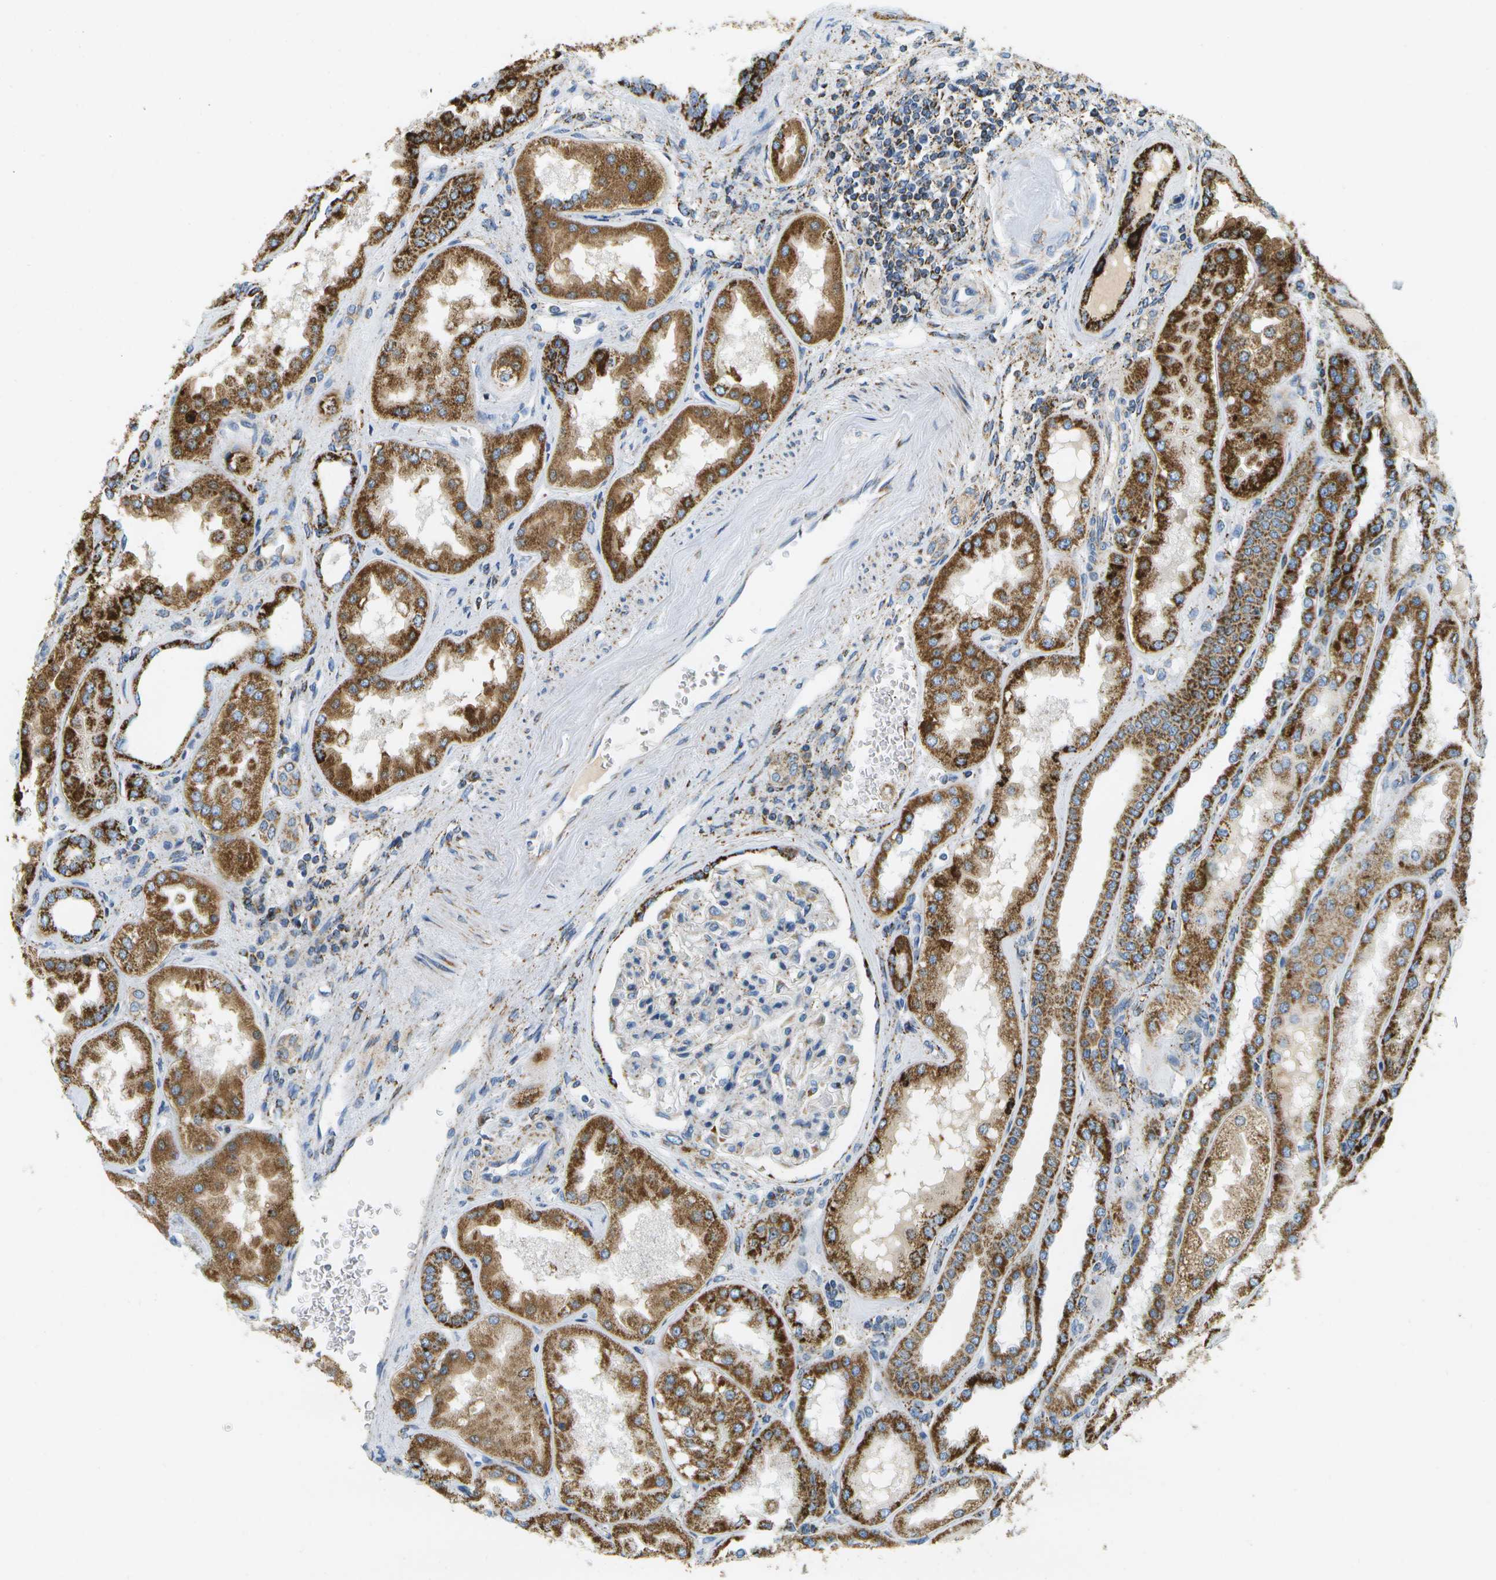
{"staining": {"intensity": "negative", "quantity": "none", "location": "none"}, "tissue": "kidney", "cell_type": "Cells in glomeruli", "image_type": "normal", "snomed": [{"axis": "morphology", "description": "Normal tissue, NOS"}, {"axis": "topography", "description": "Kidney"}], "caption": "This is an immunohistochemistry (IHC) photomicrograph of benign human kidney. There is no staining in cells in glomeruli.", "gene": "HLCS", "patient": {"sex": "female", "age": 56}}